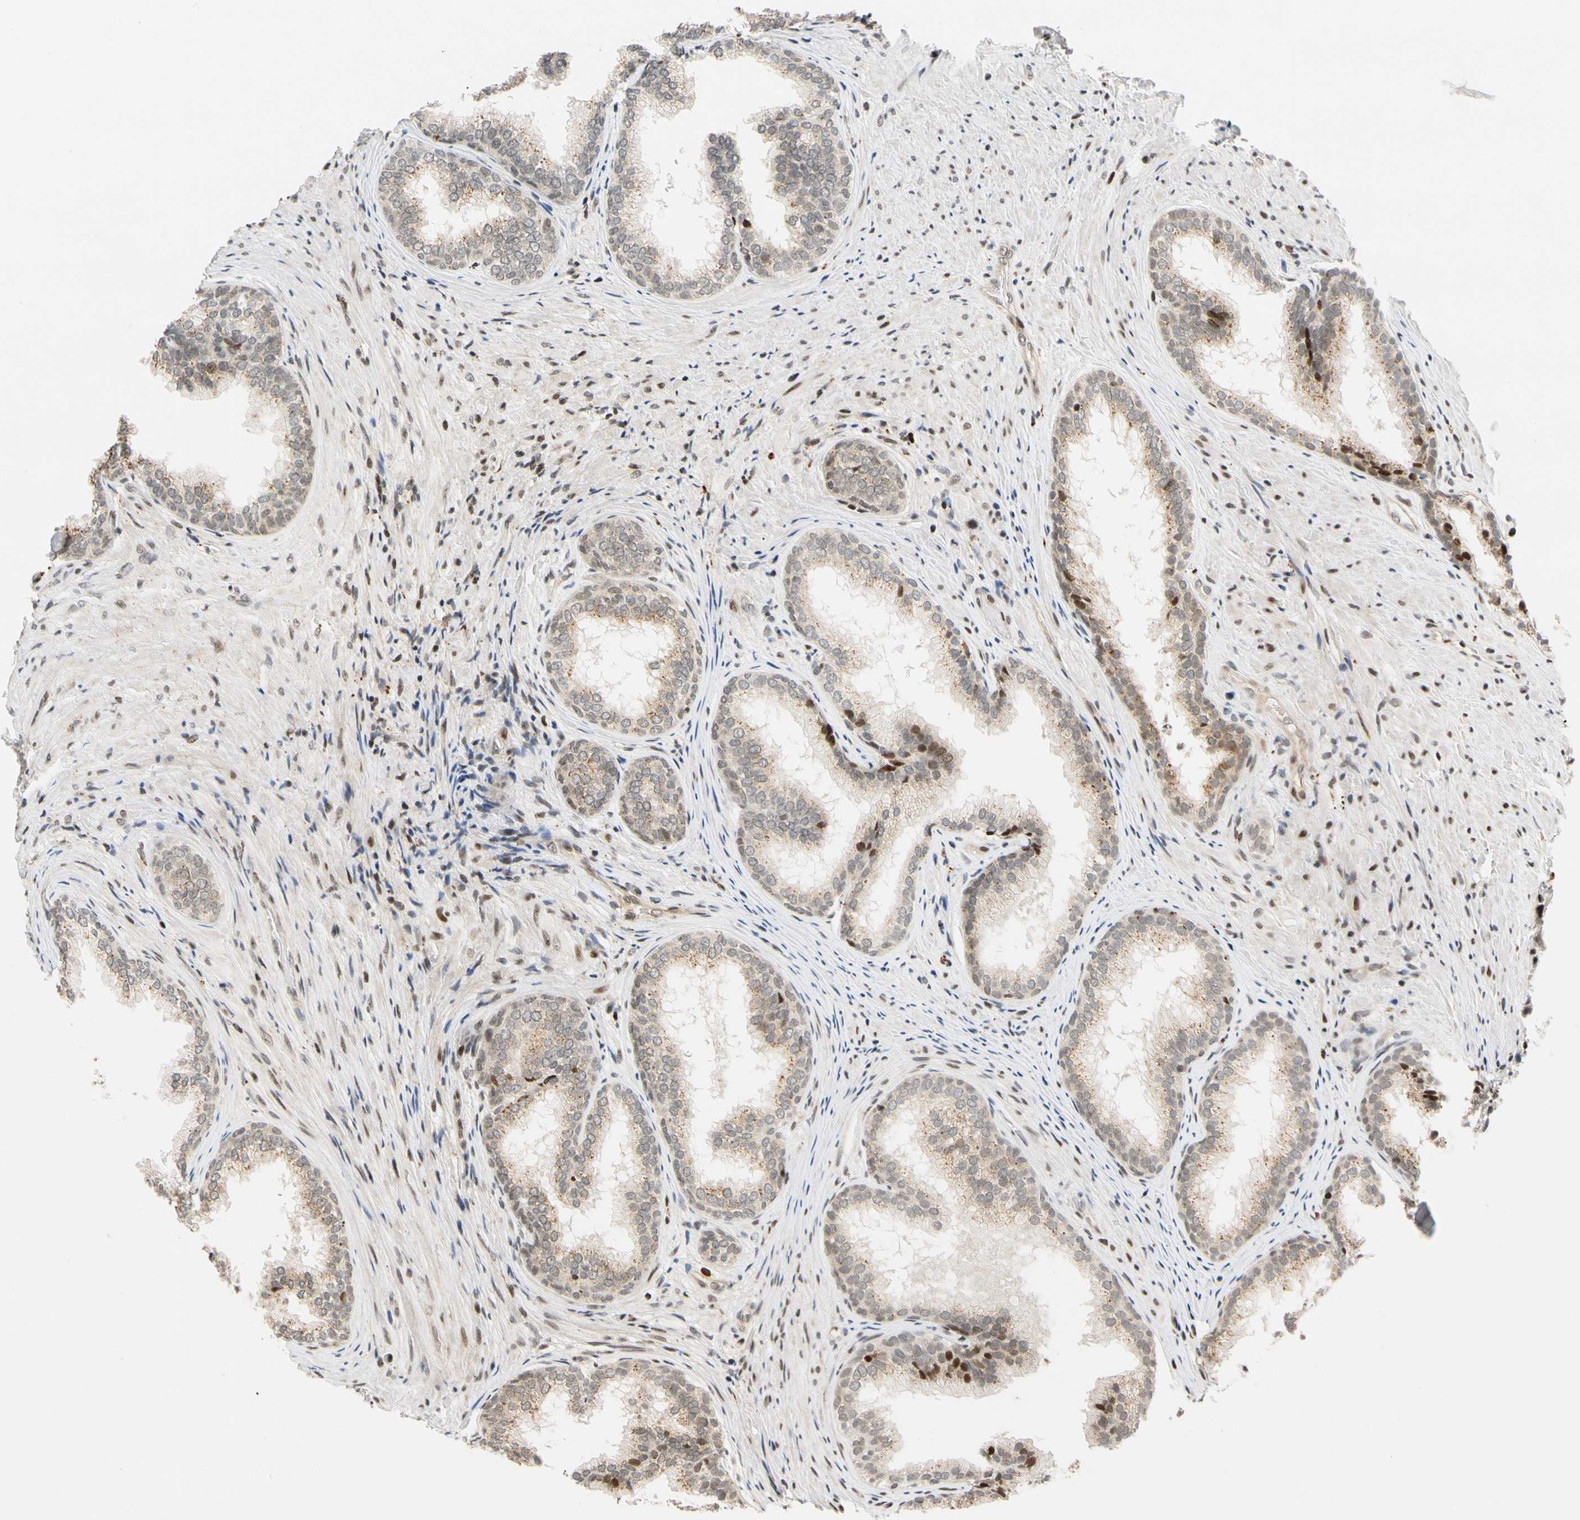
{"staining": {"intensity": "moderate", "quantity": "25%-75%", "location": "cytoplasmic/membranous,nuclear"}, "tissue": "prostate", "cell_type": "Glandular cells", "image_type": "normal", "snomed": [{"axis": "morphology", "description": "Normal tissue, NOS"}, {"axis": "topography", "description": "Prostate"}], "caption": "IHC (DAB) staining of benign prostate shows moderate cytoplasmic/membranous,nuclear protein staining in about 25%-75% of glandular cells. (IHC, brightfield microscopy, high magnification).", "gene": "CDK7", "patient": {"sex": "male", "age": 76}}